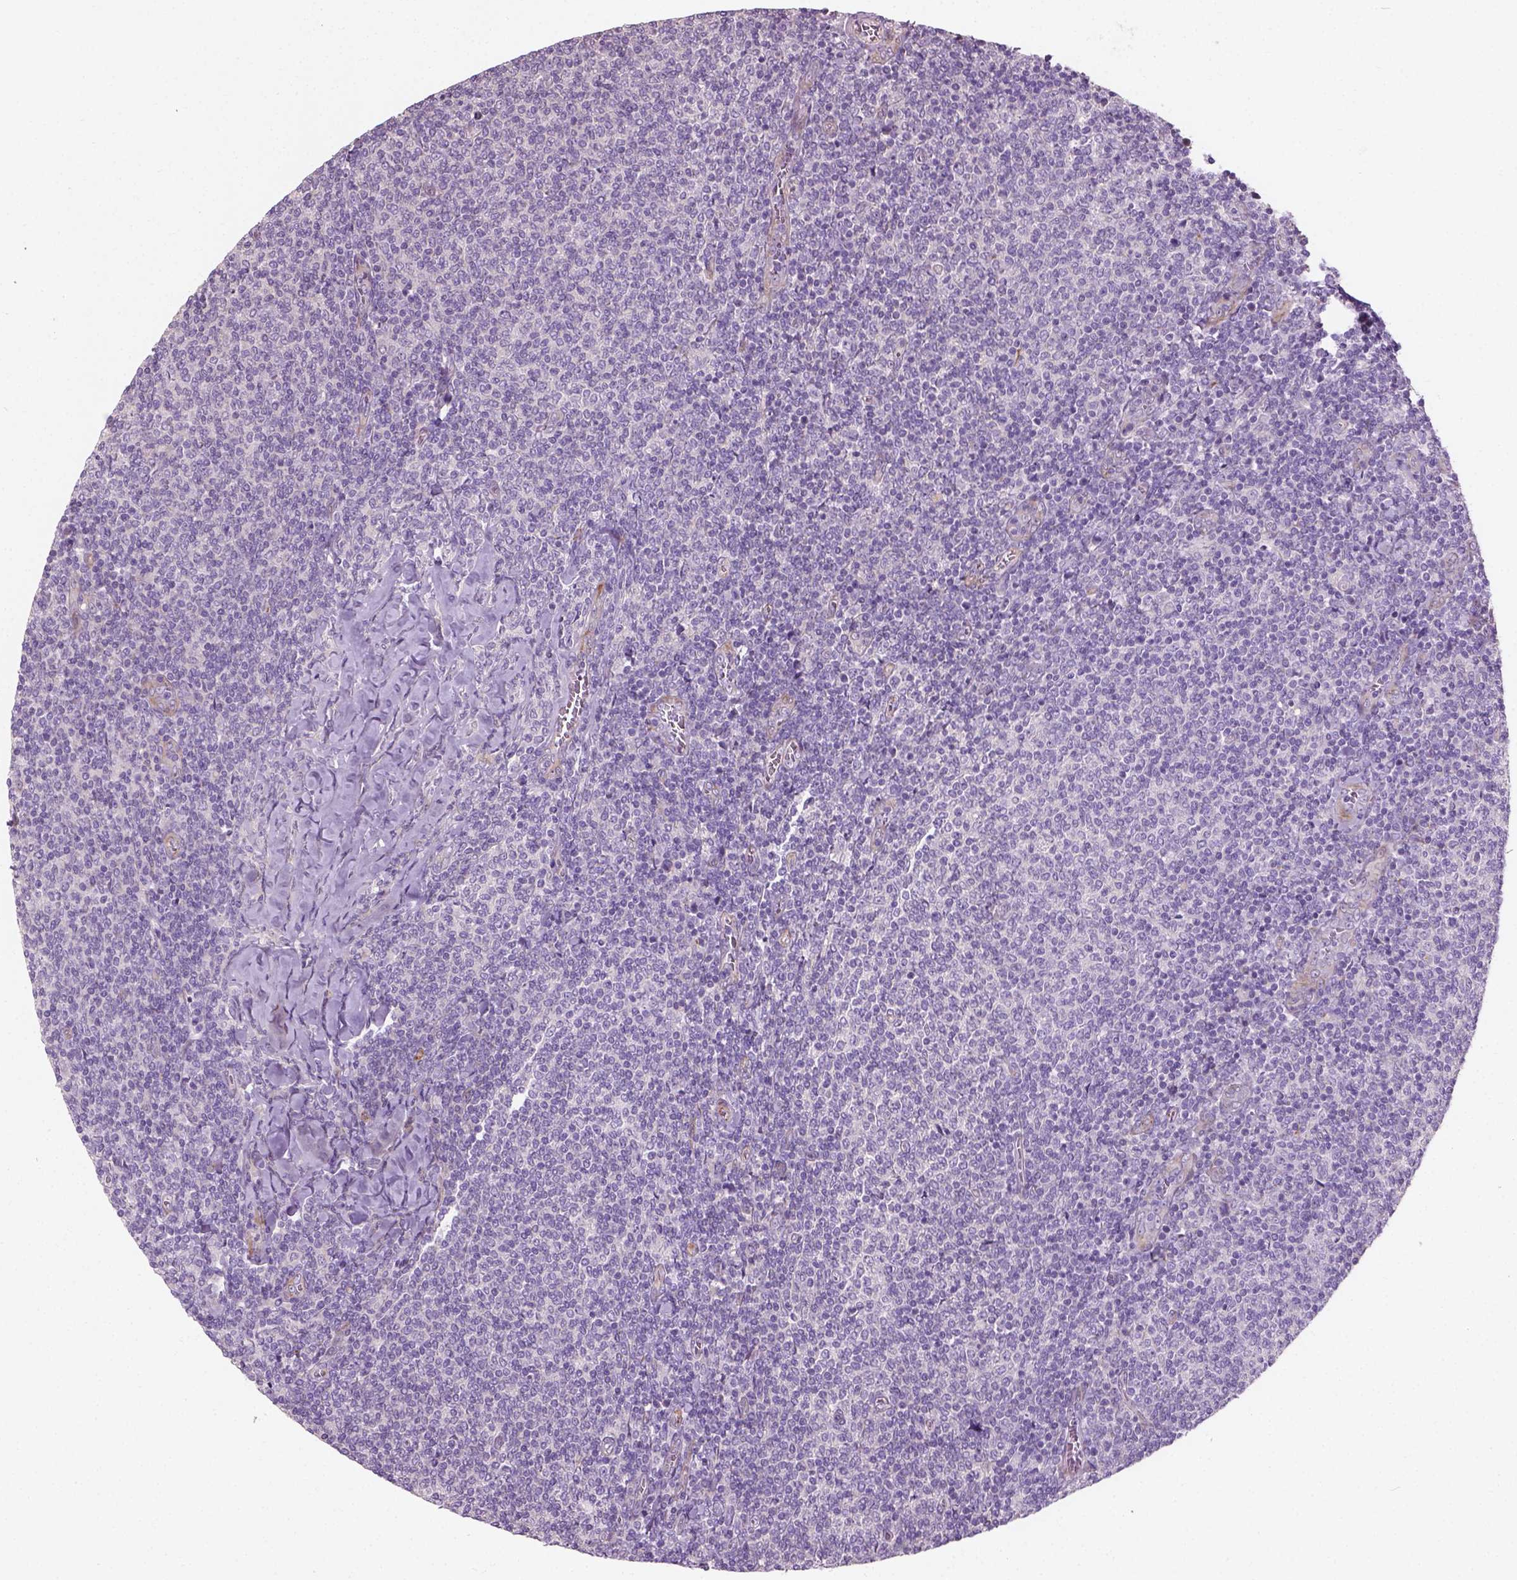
{"staining": {"intensity": "negative", "quantity": "none", "location": "none"}, "tissue": "lymphoma", "cell_type": "Tumor cells", "image_type": "cancer", "snomed": [{"axis": "morphology", "description": "Malignant lymphoma, non-Hodgkin's type, Low grade"}, {"axis": "topography", "description": "Lymph node"}], "caption": "Low-grade malignant lymphoma, non-Hodgkin's type was stained to show a protein in brown. There is no significant staining in tumor cells.", "gene": "PKP3", "patient": {"sex": "male", "age": 52}}